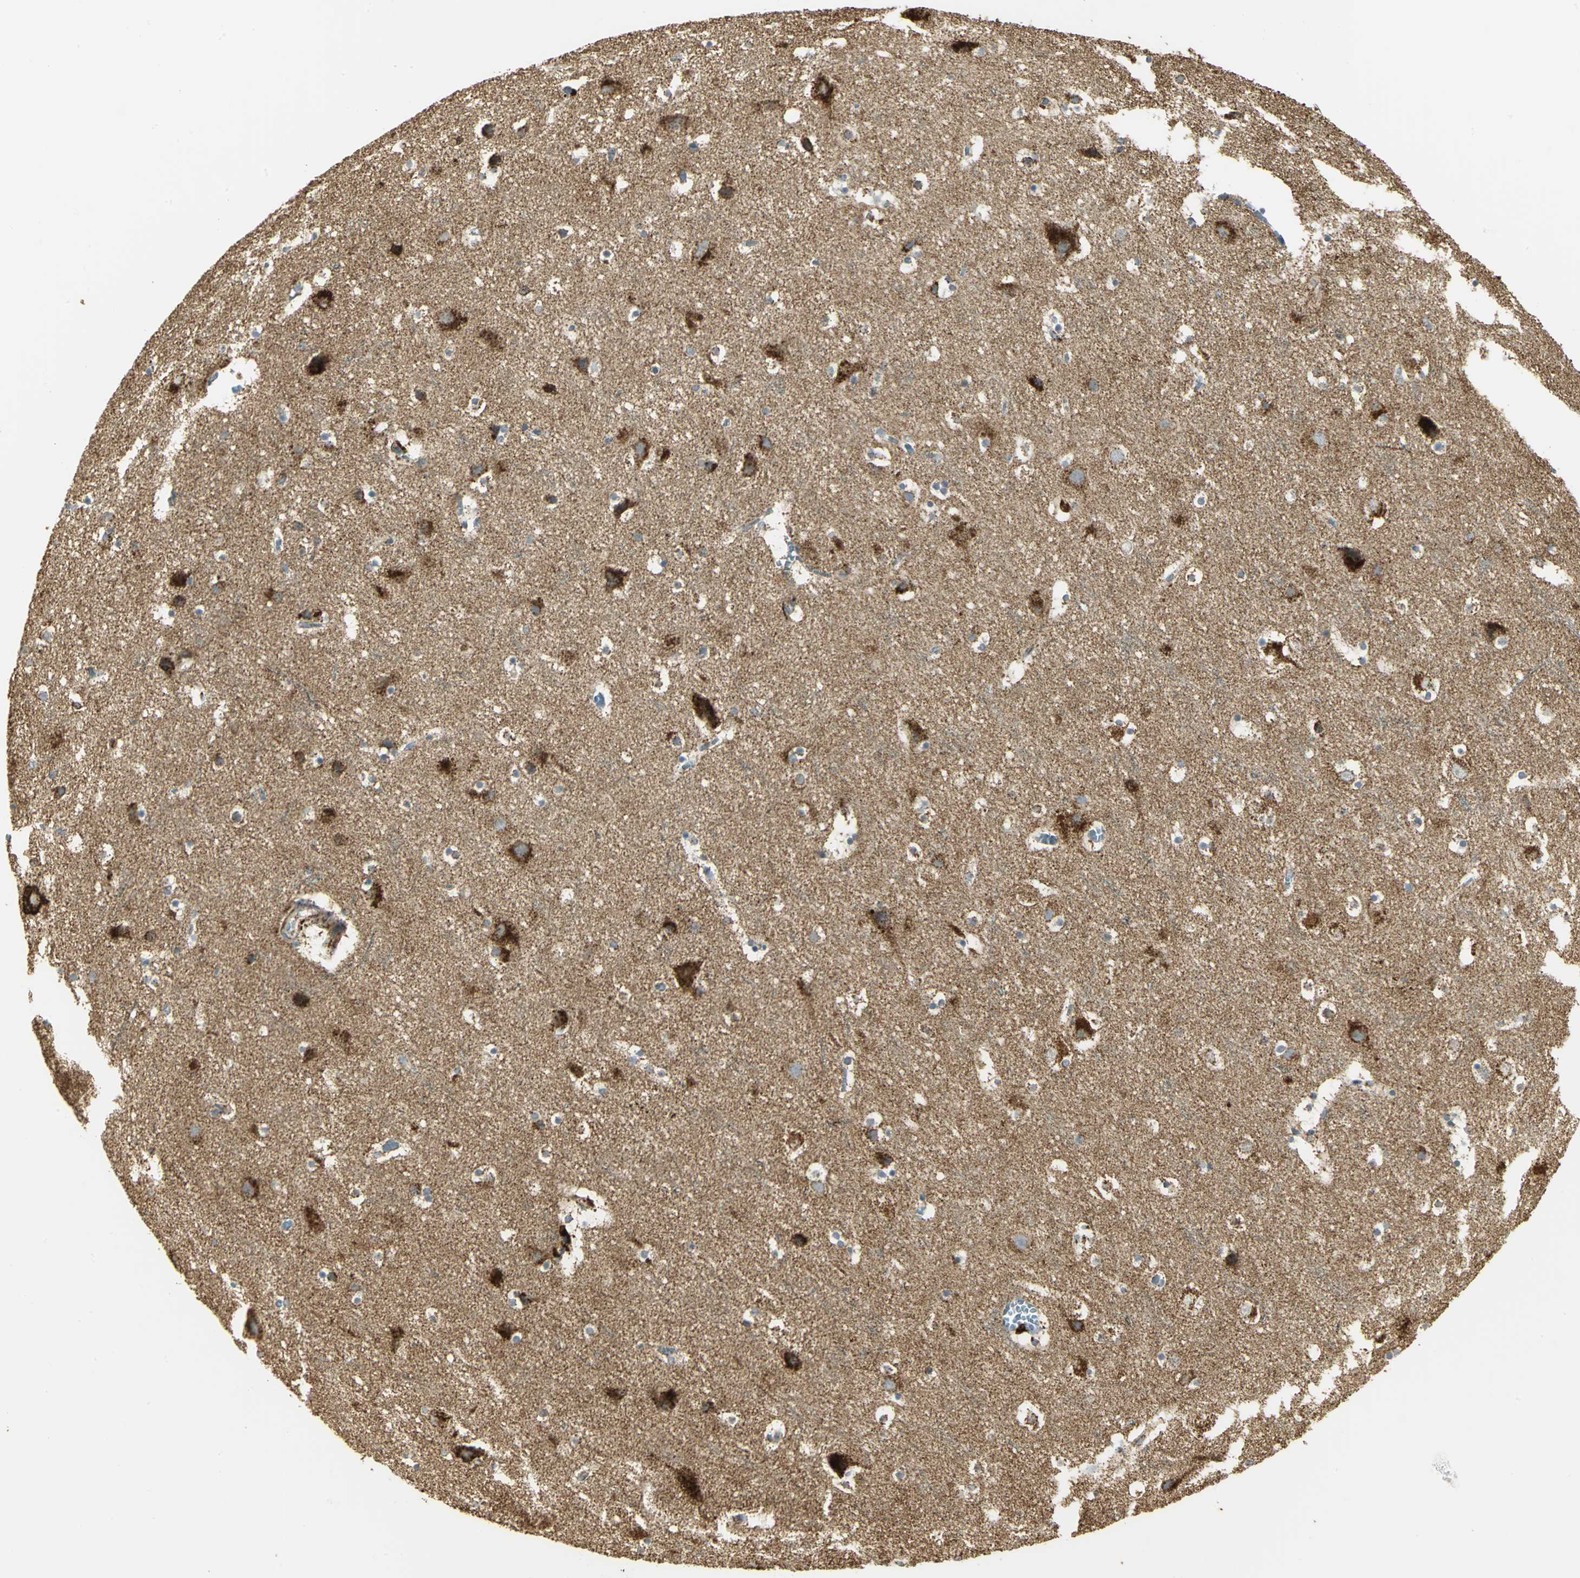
{"staining": {"intensity": "moderate", "quantity": ">75%", "location": "cytoplasmic/membranous"}, "tissue": "cerebral cortex", "cell_type": "Endothelial cells", "image_type": "normal", "snomed": [{"axis": "morphology", "description": "Normal tissue, NOS"}, {"axis": "topography", "description": "Cerebral cortex"}], "caption": "High-power microscopy captured an IHC photomicrograph of unremarkable cerebral cortex, revealing moderate cytoplasmic/membranous staining in about >75% of endothelial cells. The staining was performed using DAB (3,3'-diaminobenzidine) to visualize the protein expression in brown, while the nuclei were stained in blue with hematoxylin (Magnification: 20x).", "gene": "VDAC1", "patient": {"sex": "male", "age": 45}}